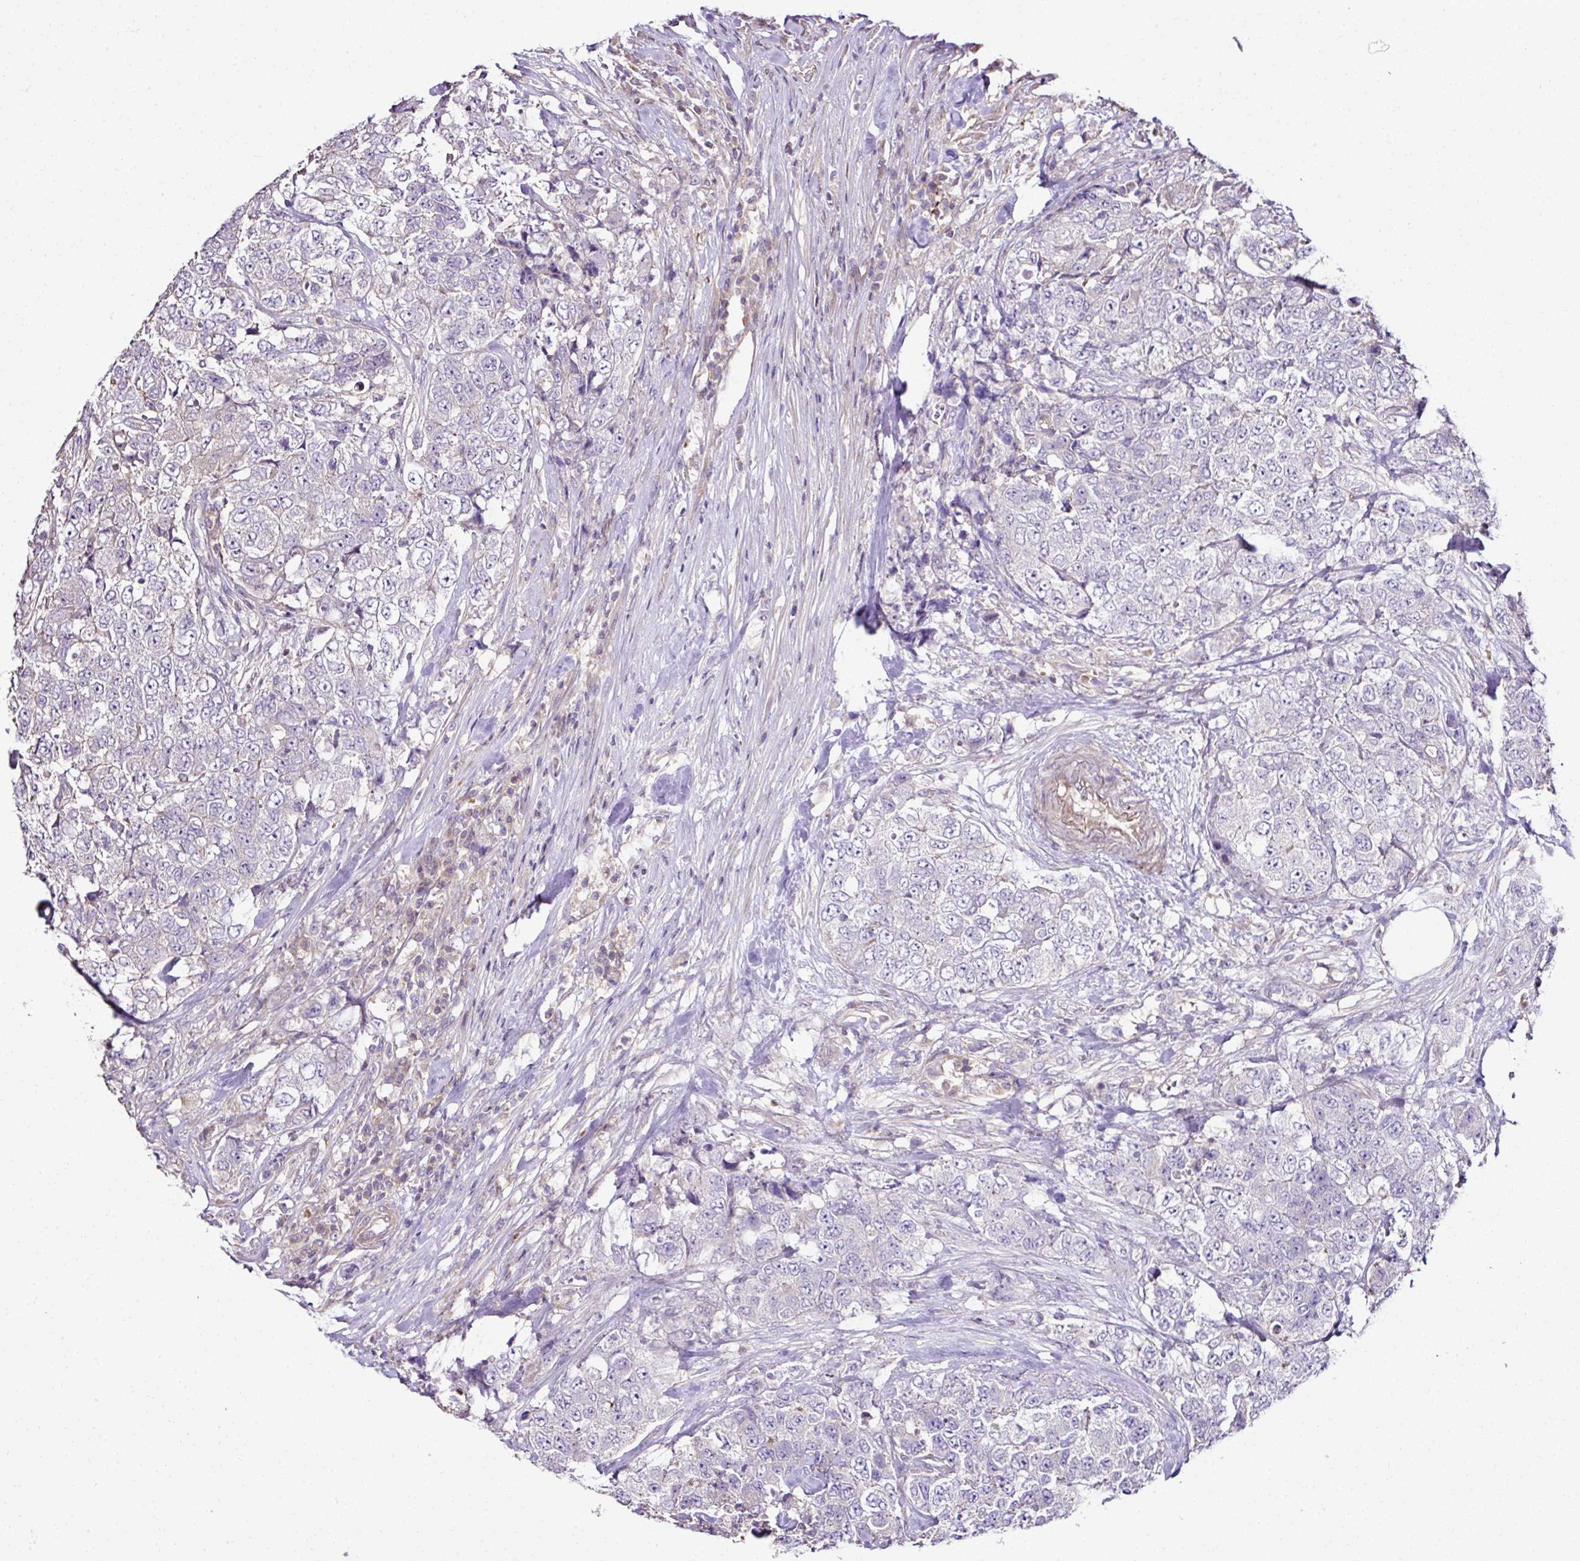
{"staining": {"intensity": "negative", "quantity": "none", "location": "none"}, "tissue": "urothelial cancer", "cell_type": "Tumor cells", "image_type": "cancer", "snomed": [{"axis": "morphology", "description": "Urothelial carcinoma, High grade"}, {"axis": "topography", "description": "Urinary bladder"}], "caption": "This image is of high-grade urothelial carcinoma stained with immunohistochemistry (IHC) to label a protein in brown with the nuclei are counter-stained blue. There is no staining in tumor cells.", "gene": "CCDC85C", "patient": {"sex": "female", "age": 78}}